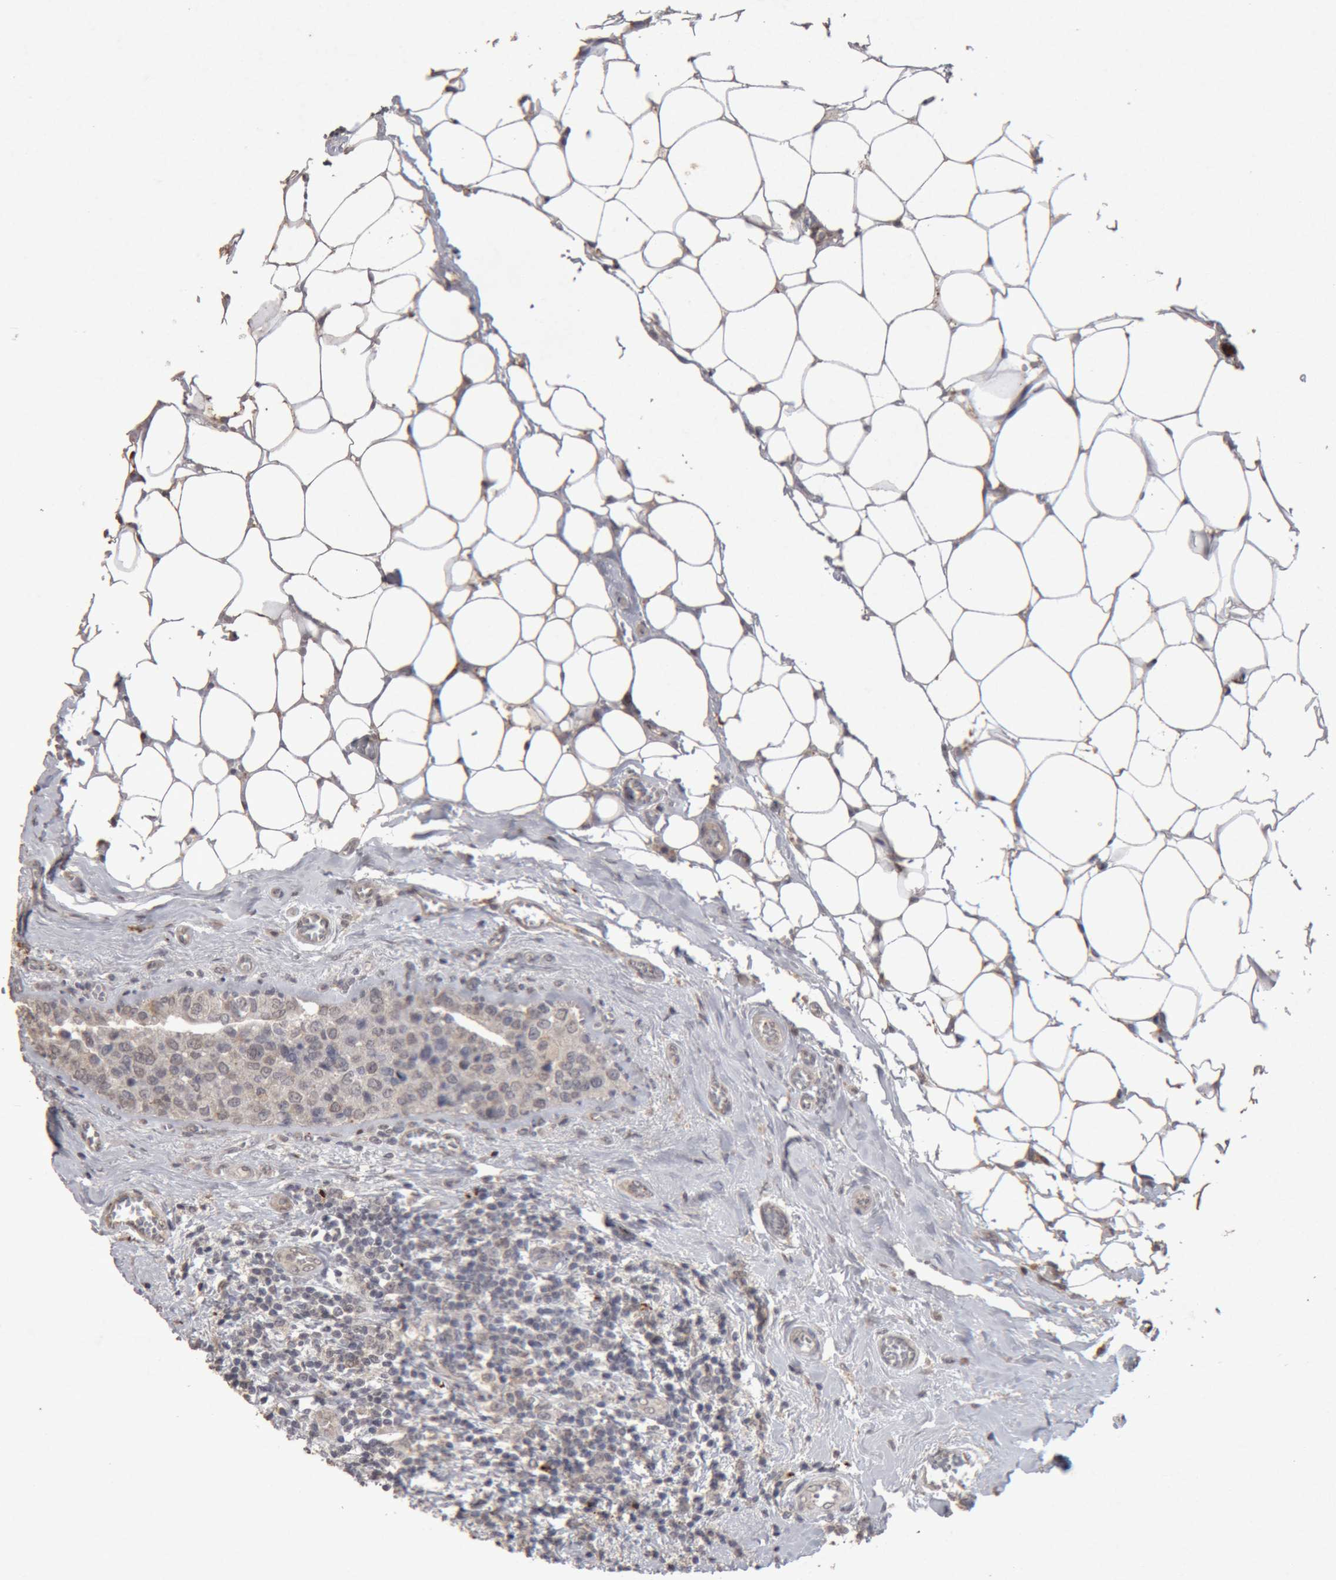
{"staining": {"intensity": "negative", "quantity": "none", "location": "none"}, "tissue": "breast cancer", "cell_type": "Tumor cells", "image_type": "cancer", "snomed": [{"axis": "morphology", "description": "Normal tissue, NOS"}, {"axis": "morphology", "description": "Duct carcinoma"}, {"axis": "topography", "description": "Breast"}], "caption": "The immunohistochemistry (IHC) histopathology image has no significant positivity in tumor cells of infiltrating ductal carcinoma (breast) tissue.", "gene": "MEP1A", "patient": {"sex": "female", "age": 43}}